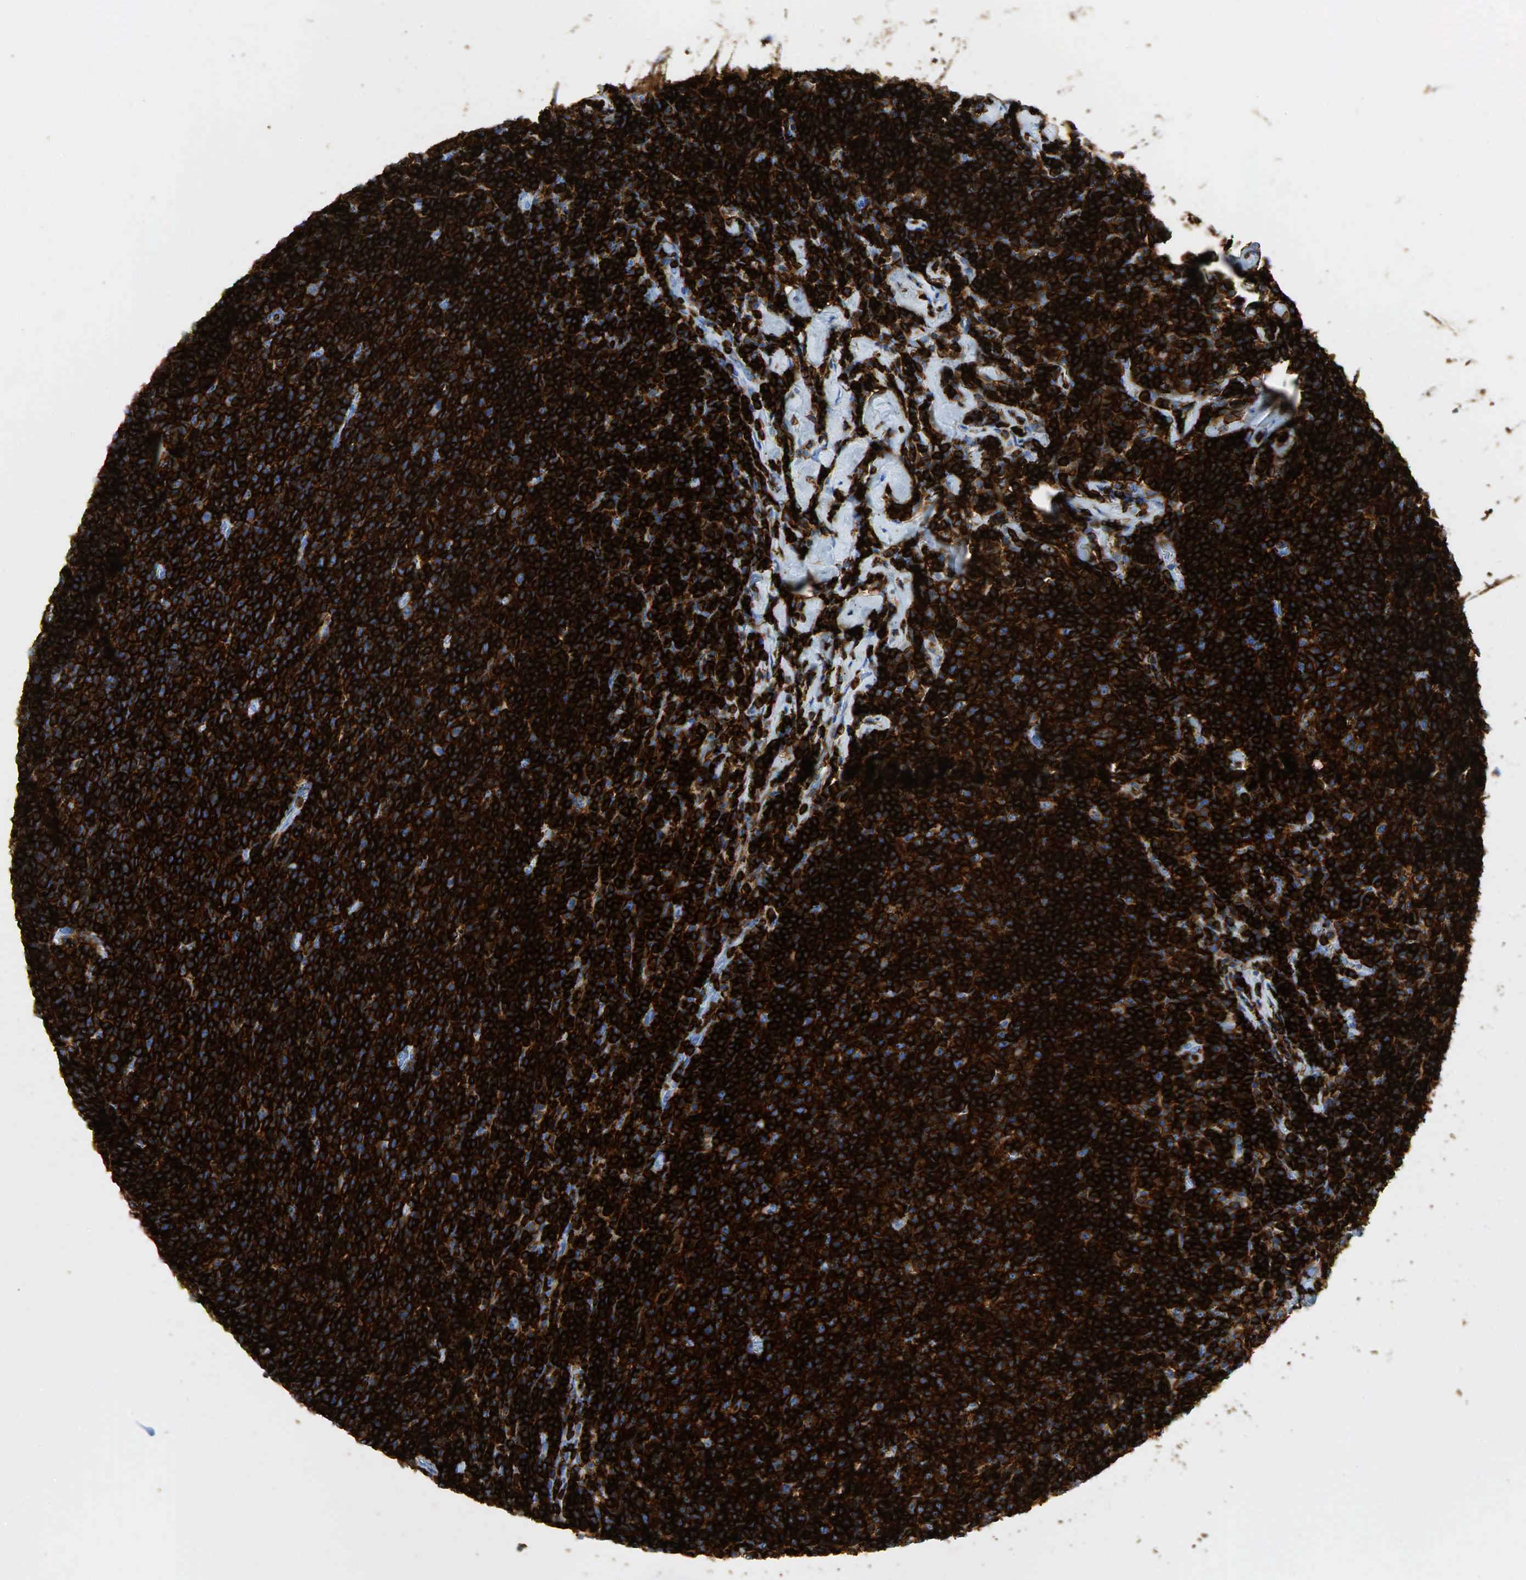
{"staining": {"intensity": "strong", "quantity": ">75%", "location": "cytoplasmic/membranous"}, "tissue": "lymphoma", "cell_type": "Tumor cells", "image_type": "cancer", "snomed": [{"axis": "morphology", "description": "Malignant lymphoma, non-Hodgkin's type, Low grade"}, {"axis": "topography", "description": "Lymph node"}], "caption": "Immunohistochemistry image of lymphoma stained for a protein (brown), which demonstrates high levels of strong cytoplasmic/membranous staining in approximately >75% of tumor cells.", "gene": "PTPRC", "patient": {"sex": "male", "age": 74}}